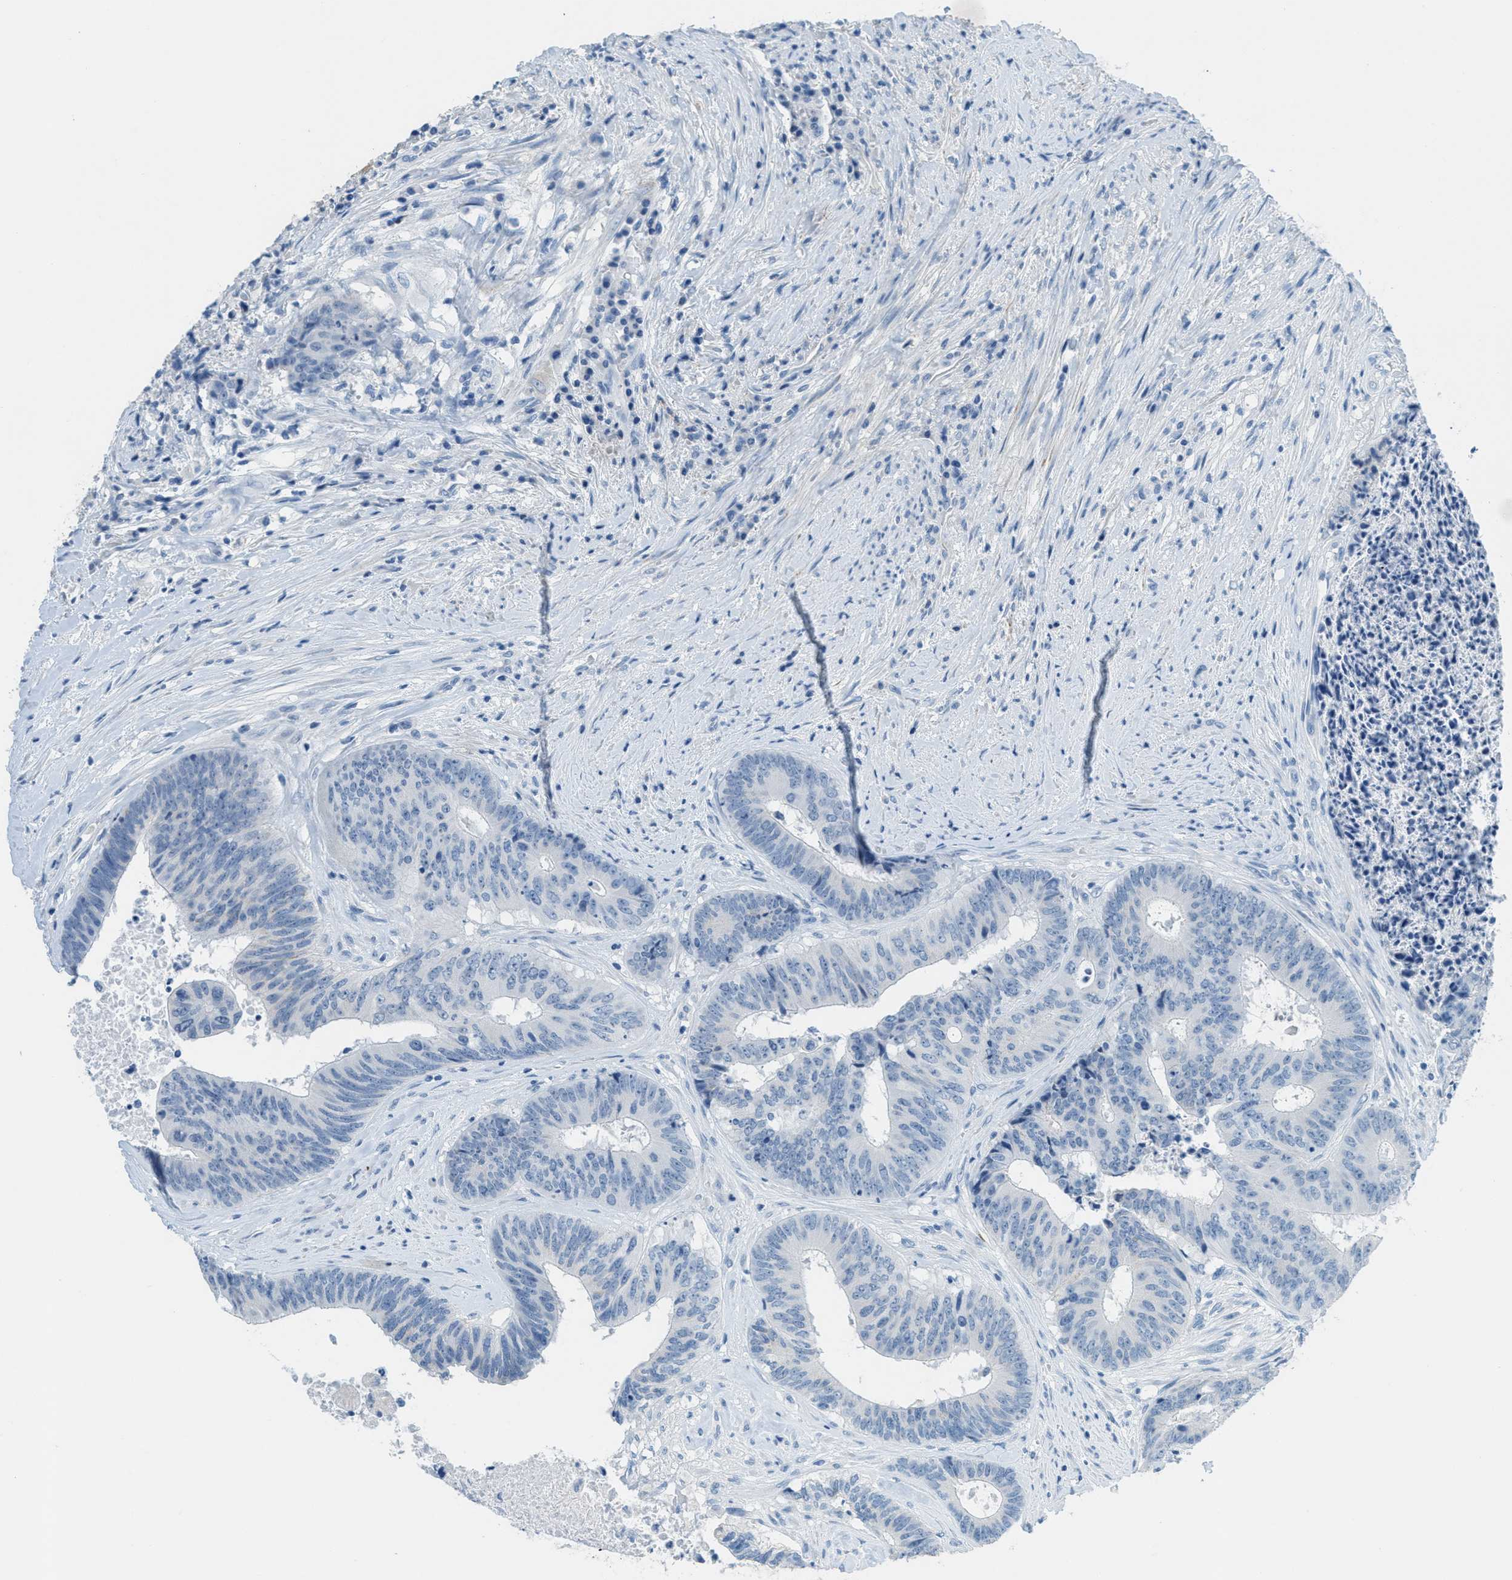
{"staining": {"intensity": "negative", "quantity": "none", "location": "none"}, "tissue": "colorectal cancer", "cell_type": "Tumor cells", "image_type": "cancer", "snomed": [{"axis": "morphology", "description": "Adenocarcinoma, NOS"}, {"axis": "topography", "description": "Rectum"}], "caption": "A histopathology image of adenocarcinoma (colorectal) stained for a protein exhibits no brown staining in tumor cells.", "gene": "MGARP", "patient": {"sex": "male", "age": 72}}